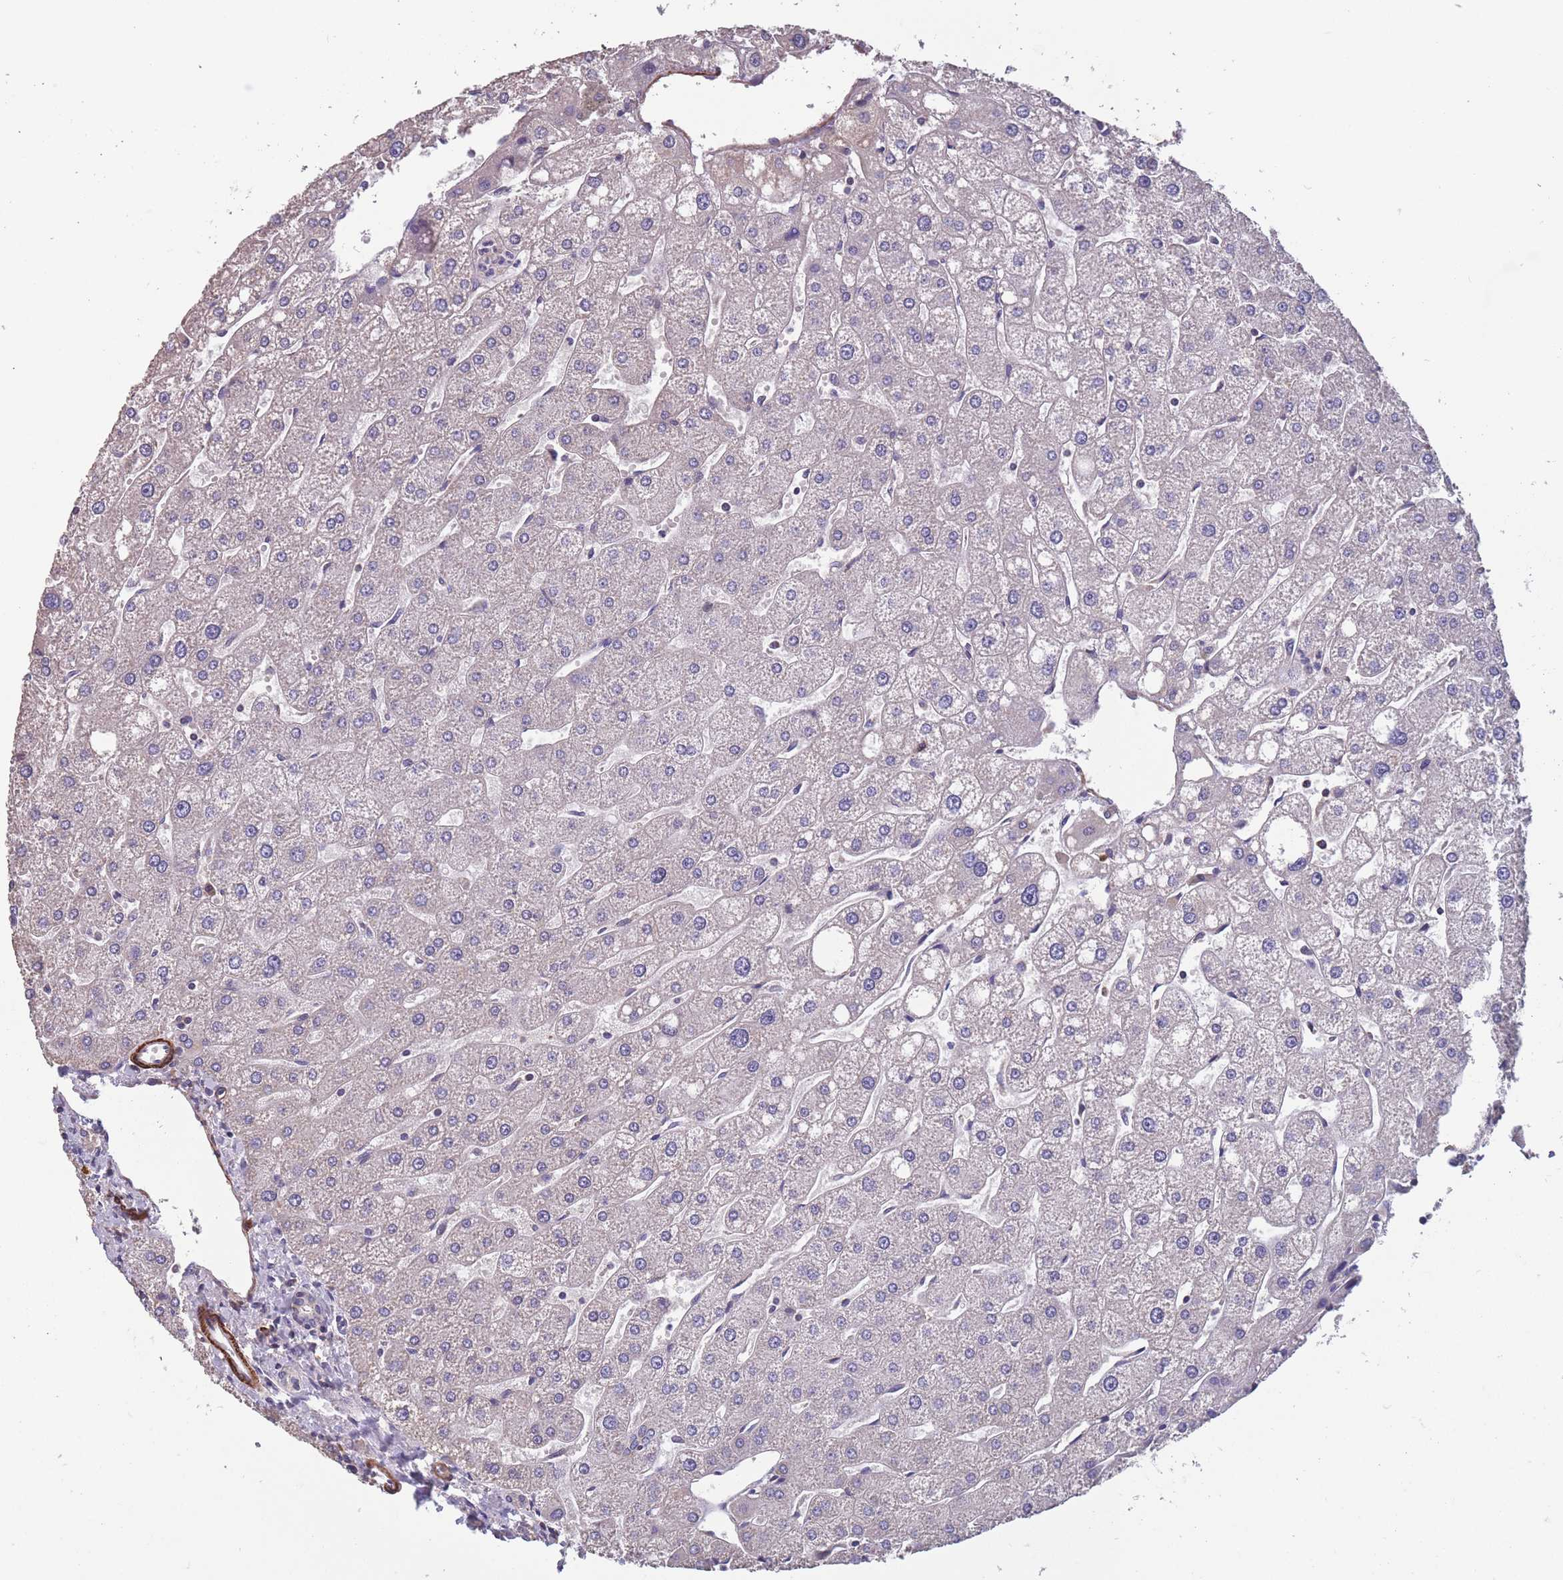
{"staining": {"intensity": "negative", "quantity": "none", "location": "none"}, "tissue": "liver", "cell_type": "Cholangiocytes", "image_type": "normal", "snomed": [{"axis": "morphology", "description": "Normal tissue, NOS"}, {"axis": "topography", "description": "Liver"}], "caption": "Unremarkable liver was stained to show a protein in brown. There is no significant positivity in cholangiocytes.", "gene": "TOMM40L", "patient": {"sex": "male", "age": 67}}